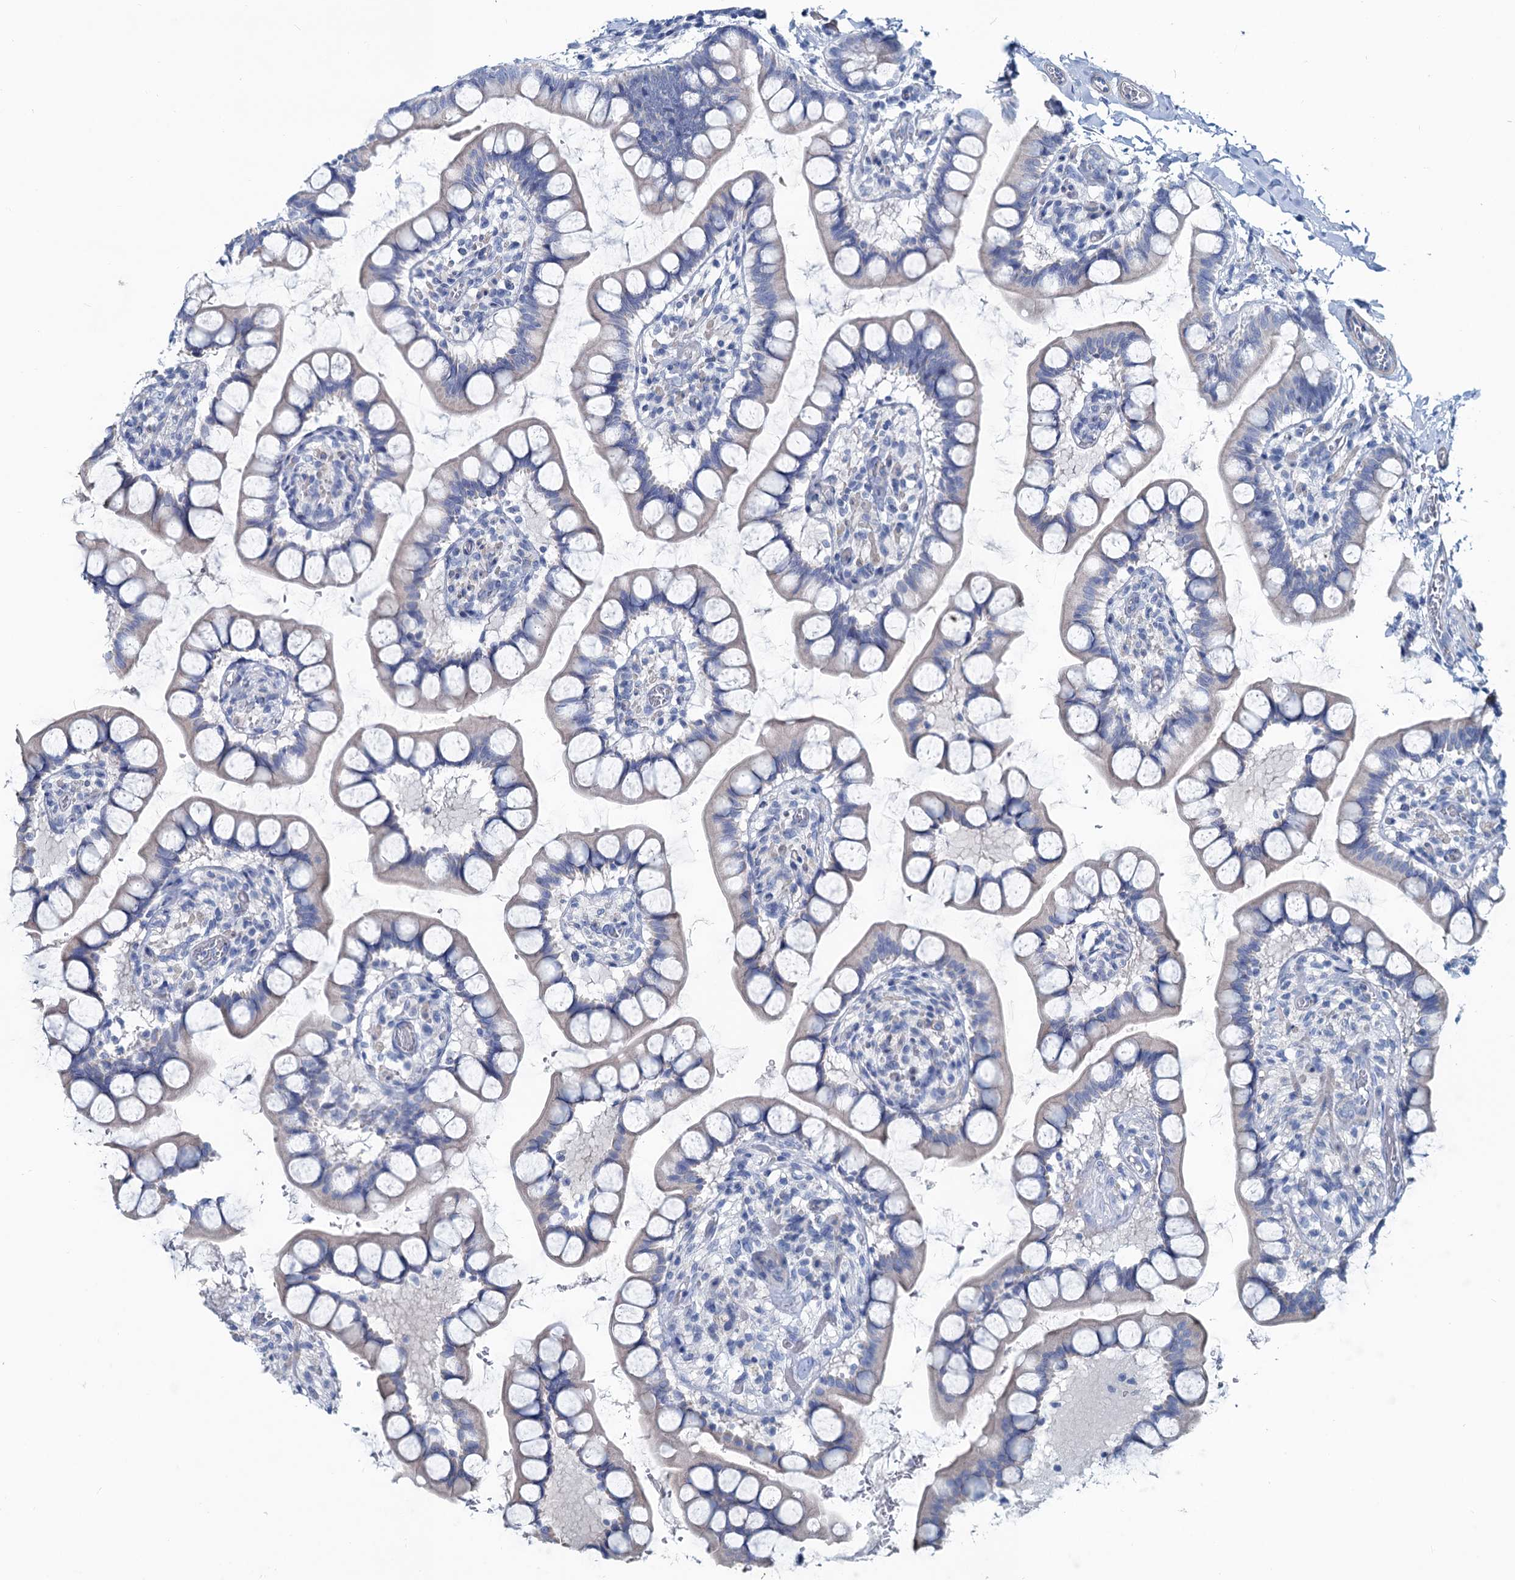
{"staining": {"intensity": "weak", "quantity": "<25%", "location": "cytoplasmic/membranous"}, "tissue": "small intestine", "cell_type": "Glandular cells", "image_type": "normal", "snomed": [{"axis": "morphology", "description": "Normal tissue, NOS"}, {"axis": "topography", "description": "Small intestine"}], "caption": "An IHC image of unremarkable small intestine is shown. There is no staining in glandular cells of small intestine. (DAB immunohistochemistry (IHC) visualized using brightfield microscopy, high magnification).", "gene": "SLC1A3", "patient": {"sex": "male", "age": 52}}